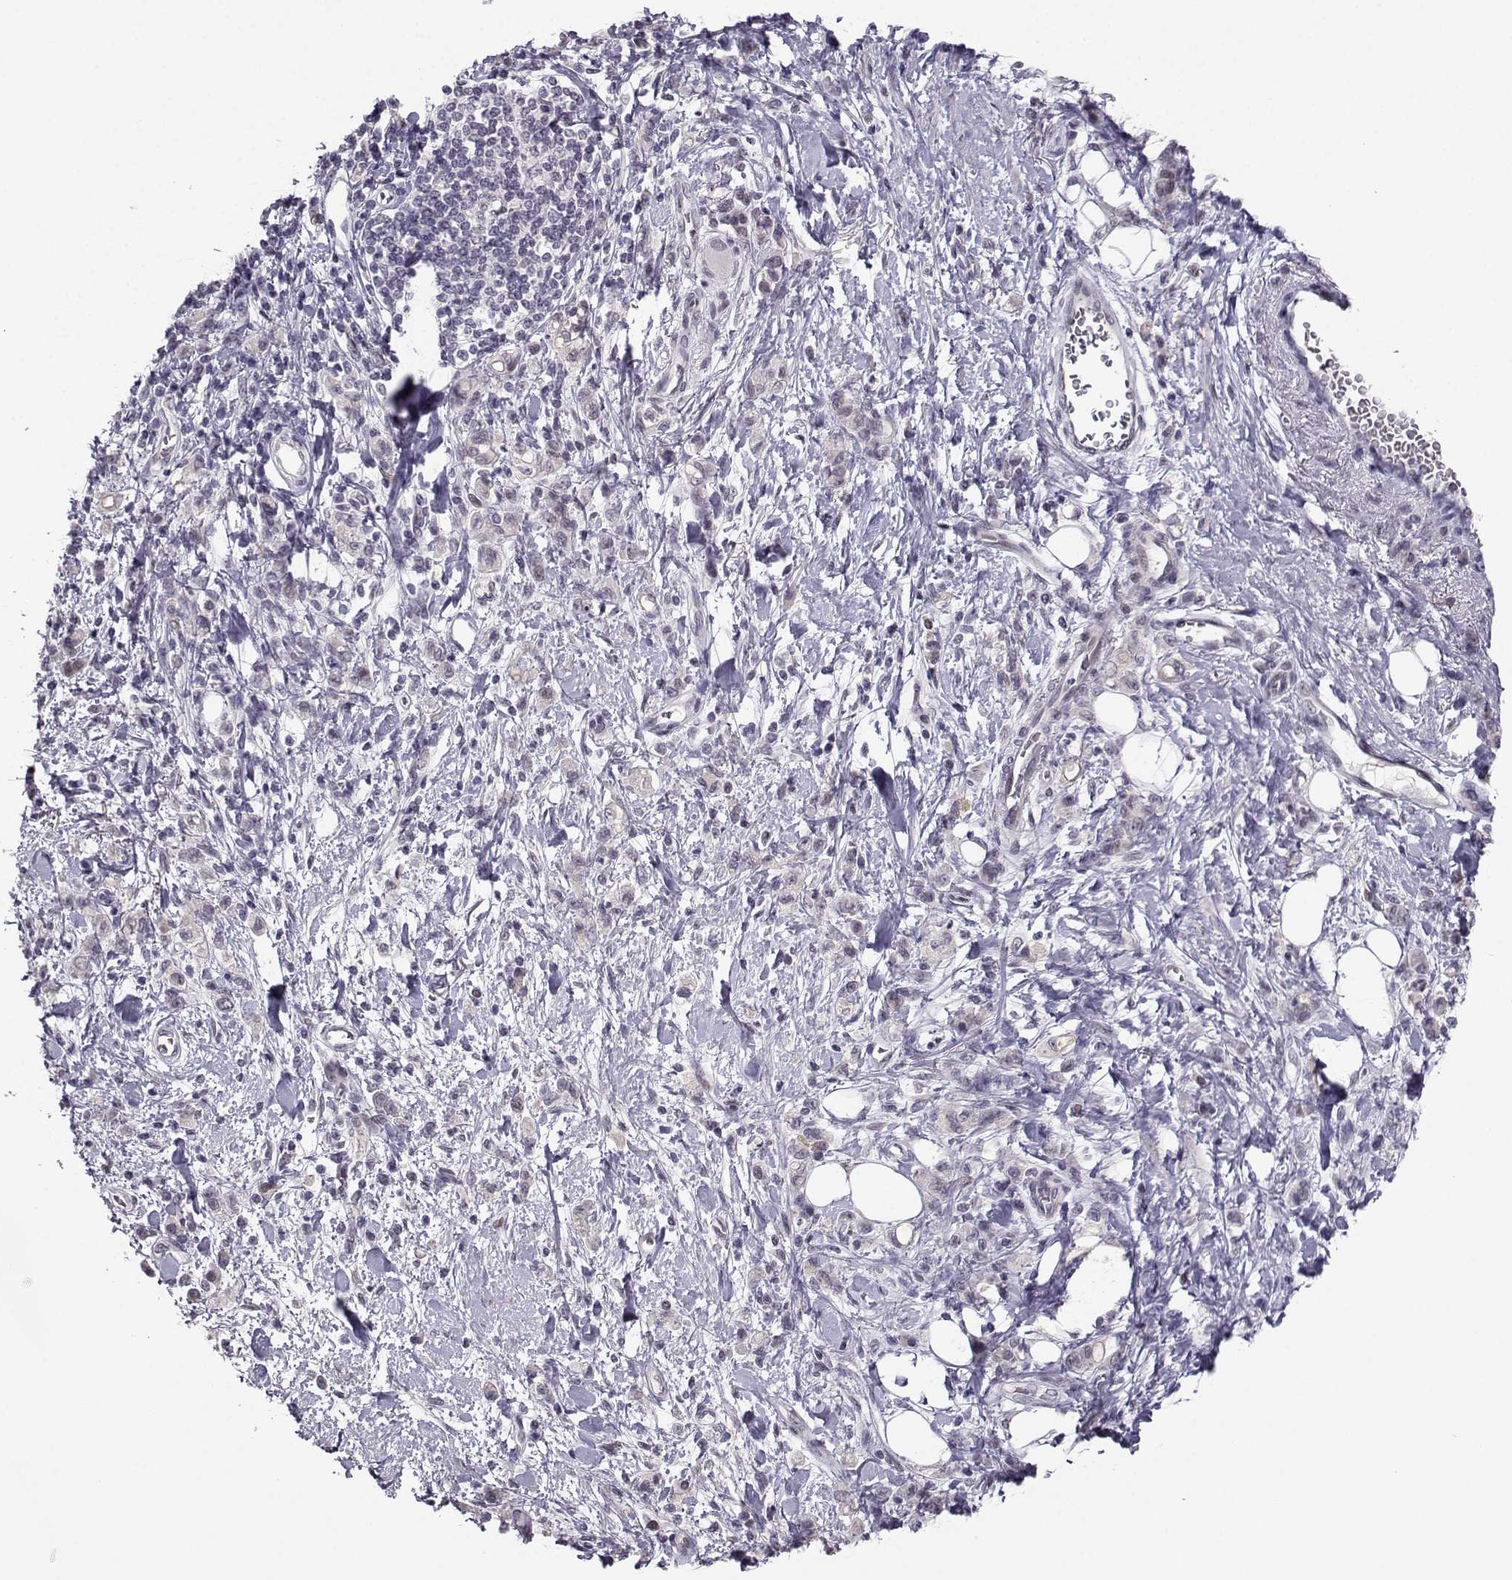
{"staining": {"intensity": "negative", "quantity": "none", "location": "none"}, "tissue": "stomach cancer", "cell_type": "Tumor cells", "image_type": "cancer", "snomed": [{"axis": "morphology", "description": "Adenocarcinoma, NOS"}, {"axis": "topography", "description": "Stomach"}], "caption": "An immunohistochemistry (IHC) image of stomach cancer is shown. There is no staining in tumor cells of stomach cancer.", "gene": "LIN28A", "patient": {"sex": "male", "age": 77}}